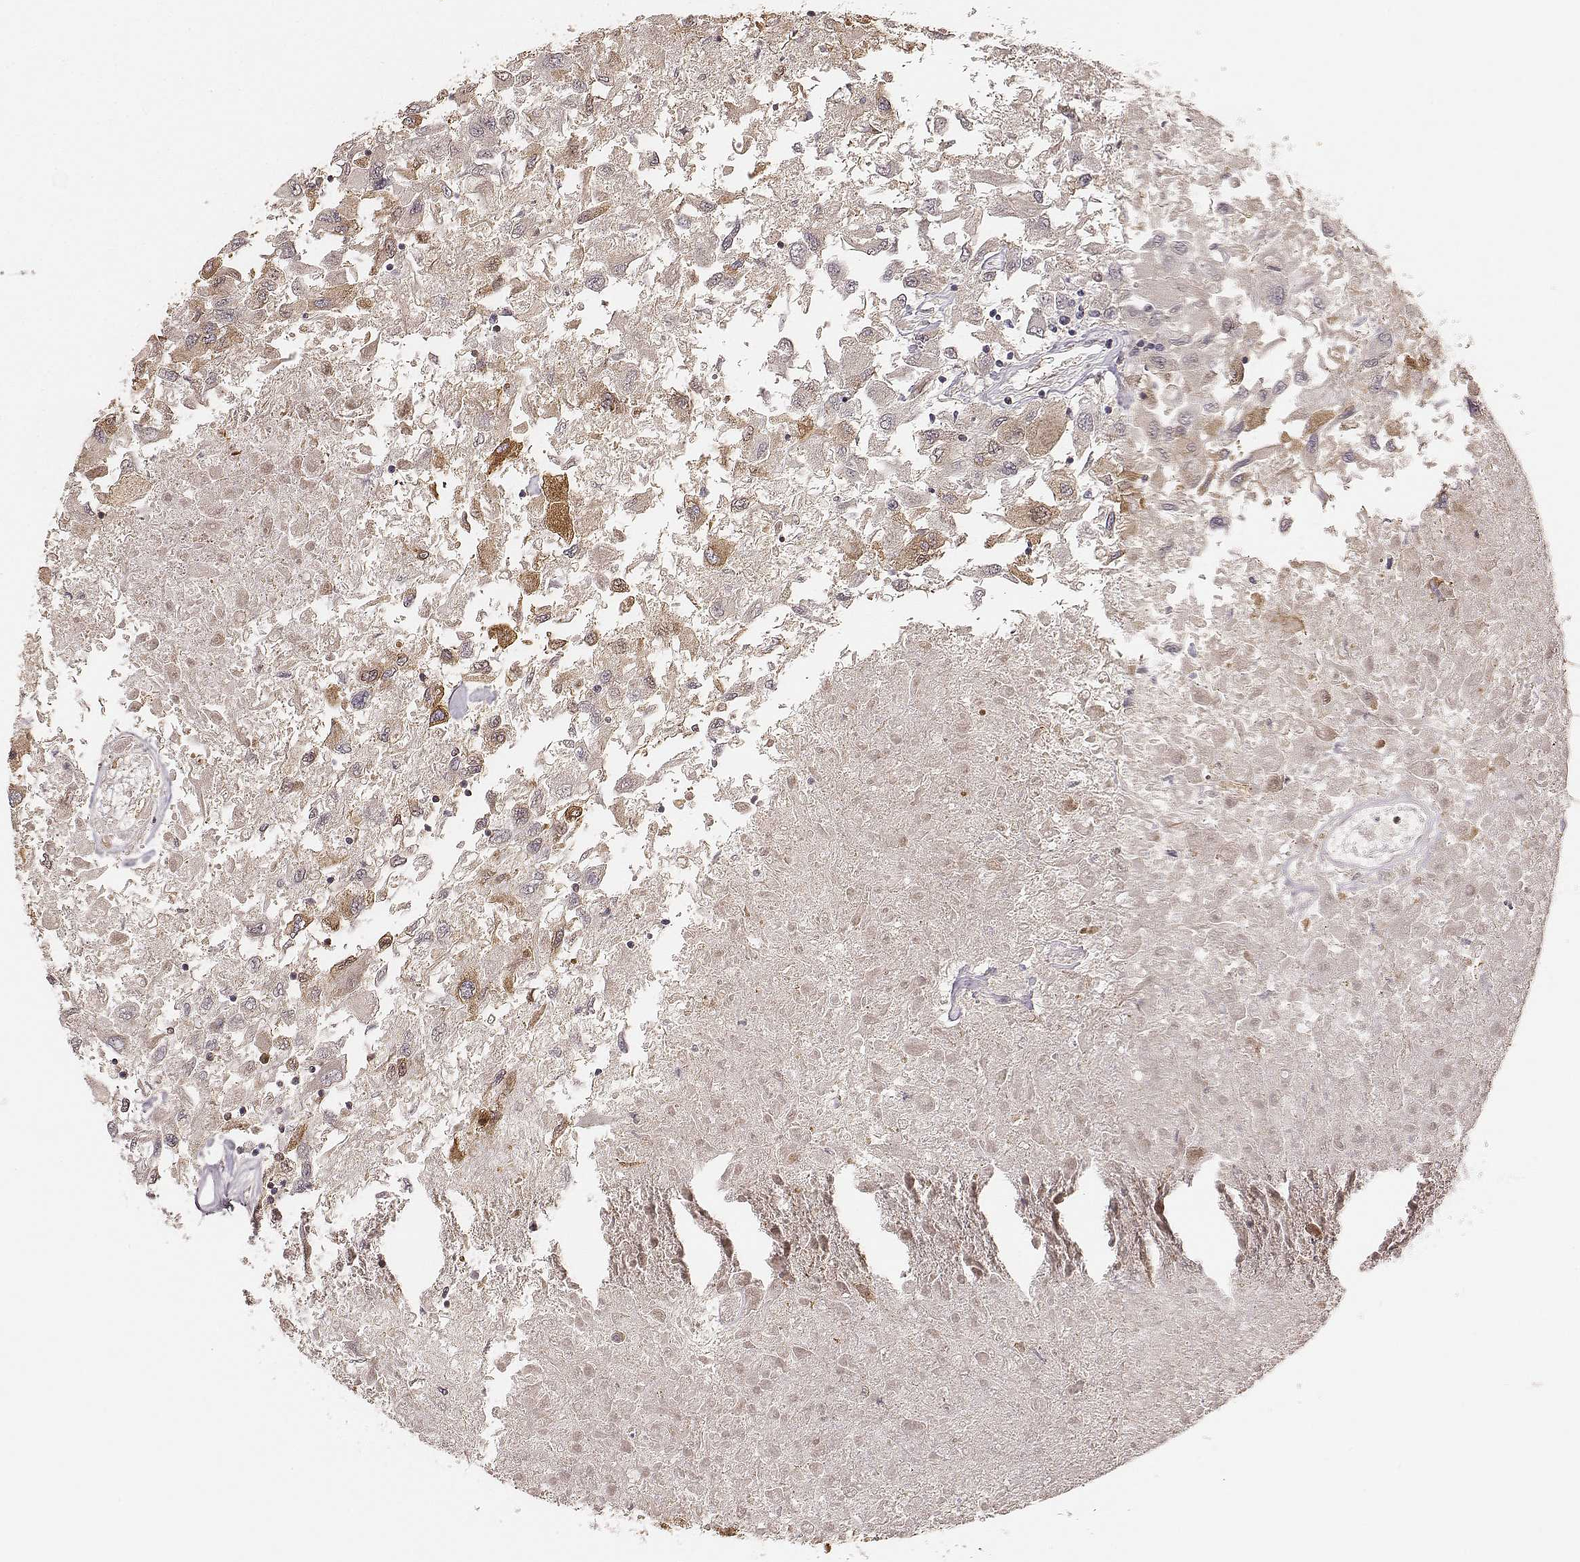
{"staining": {"intensity": "strong", "quantity": ">75%", "location": "cytoplasmic/membranous"}, "tissue": "renal cancer", "cell_type": "Tumor cells", "image_type": "cancer", "snomed": [{"axis": "morphology", "description": "Adenocarcinoma, NOS"}, {"axis": "topography", "description": "Kidney"}], "caption": "Adenocarcinoma (renal) stained with DAB IHC exhibits high levels of strong cytoplasmic/membranous staining in about >75% of tumor cells.", "gene": "CARS1", "patient": {"sex": "female", "age": 76}}